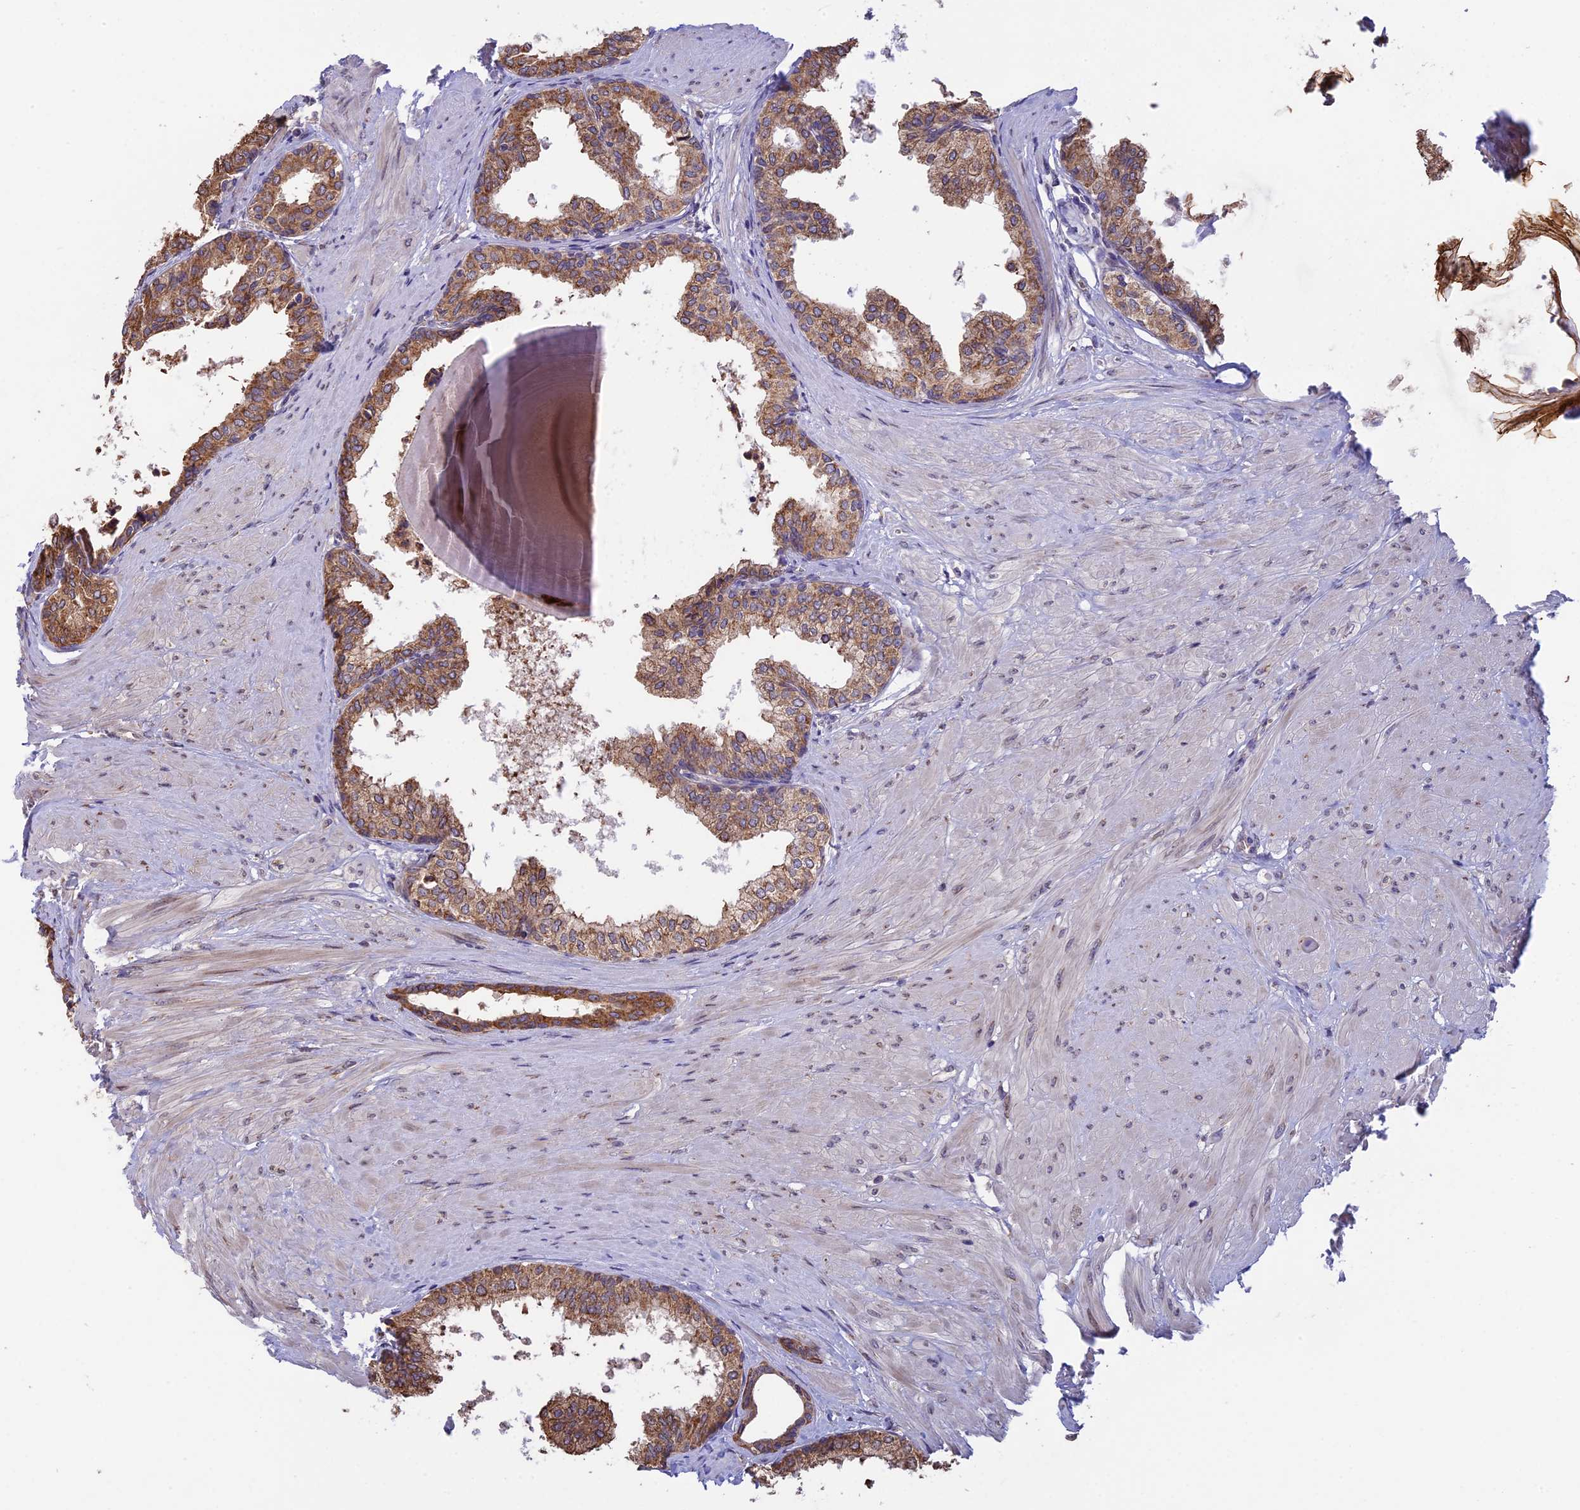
{"staining": {"intensity": "moderate", "quantity": ">75%", "location": "cytoplasmic/membranous"}, "tissue": "prostate", "cell_type": "Glandular cells", "image_type": "normal", "snomed": [{"axis": "morphology", "description": "Normal tissue, NOS"}, {"axis": "topography", "description": "Prostate"}], "caption": "Prostate stained for a protein displays moderate cytoplasmic/membranous positivity in glandular cells. The staining is performed using DAB brown chromogen to label protein expression. The nuclei are counter-stained blue using hematoxylin.", "gene": "DMRTA2", "patient": {"sex": "male", "age": 48}}